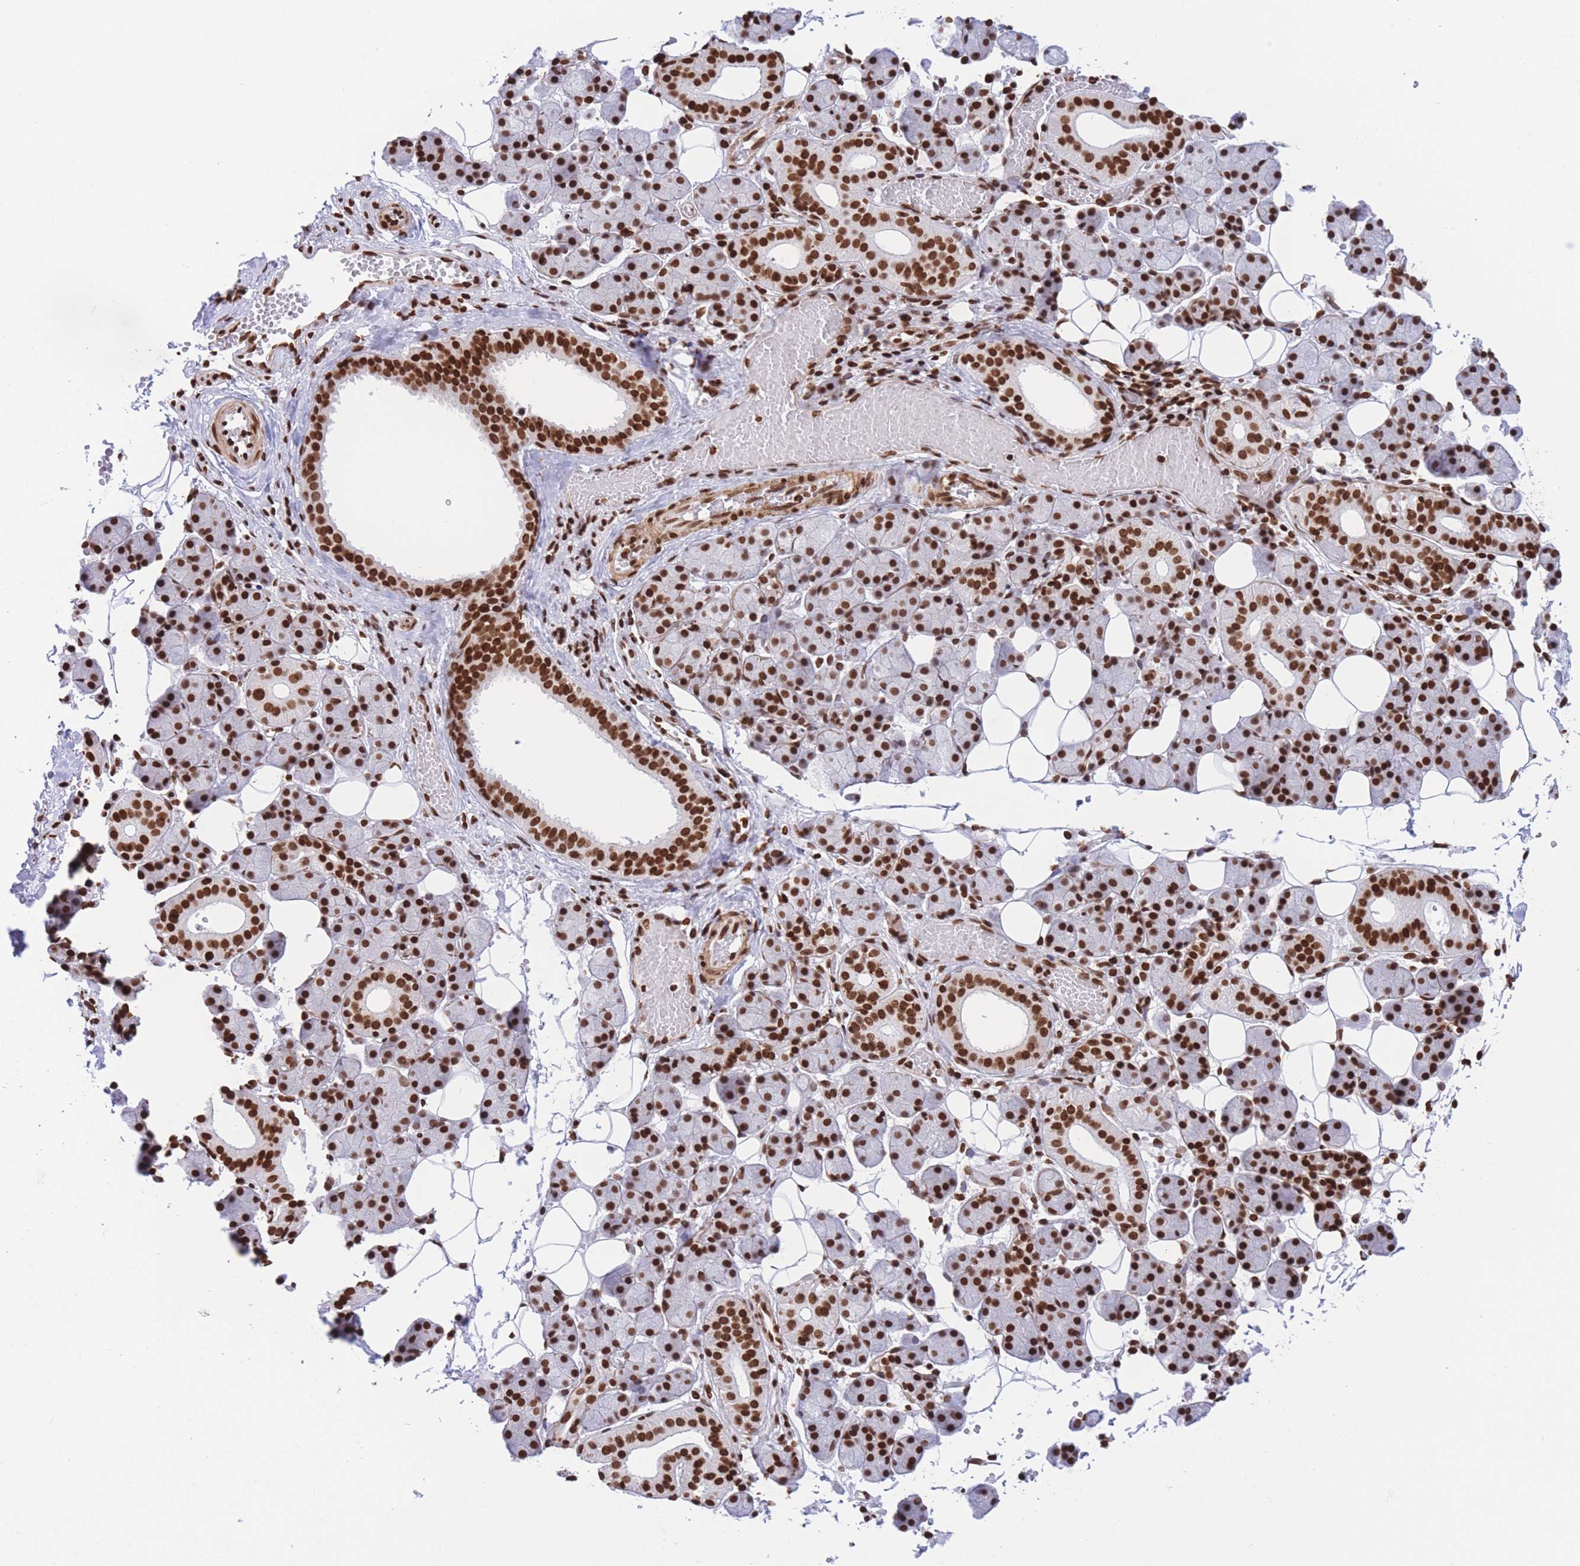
{"staining": {"intensity": "strong", "quantity": ">75%", "location": "nuclear"}, "tissue": "salivary gland", "cell_type": "Glandular cells", "image_type": "normal", "snomed": [{"axis": "morphology", "description": "Normal tissue, NOS"}, {"axis": "topography", "description": "Salivary gland"}], "caption": "Strong nuclear positivity for a protein is seen in about >75% of glandular cells of normal salivary gland using IHC.", "gene": "H2BC10", "patient": {"sex": "female", "age": 33}}